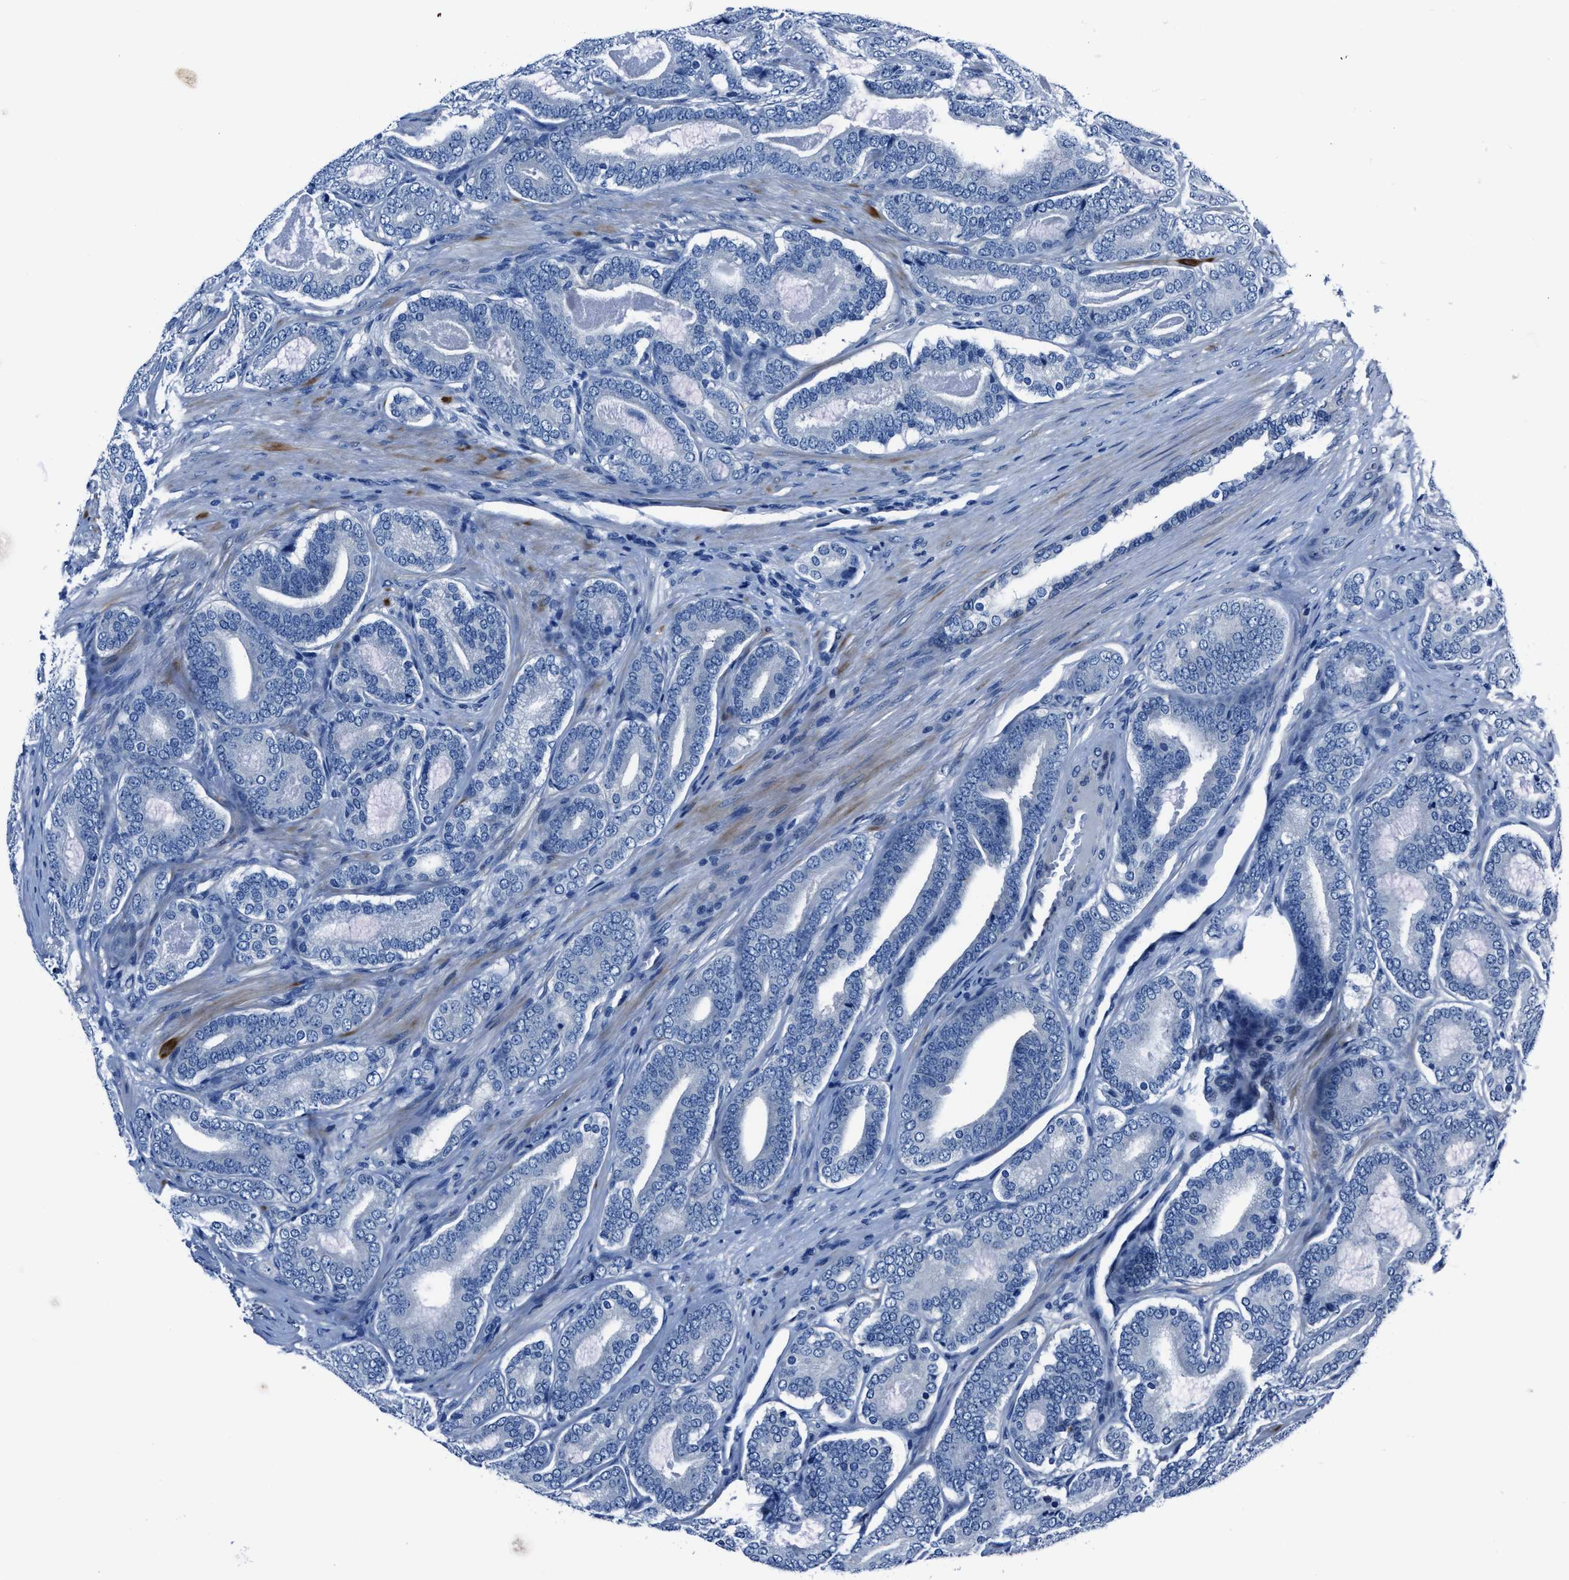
{"staining": {"intensity": "negative", "quantity": "none", "location": "none"}, "tissue": "prostate cancer", "cell_type": "Tumor cells", "image_type": "cancer", "snomed": [{"axis": "morphology", "description": "Adenocarcinoma, High grade"}, {"axis": "topography", "description": "Prostate"}], "caption": "Immunohistochemical staining of human prostate high-grade adenocarcinoma demonstrates no significant positivity in tumor cells.", "gene": "NACAD", "patient": {"sex": "male", "age": 60}}